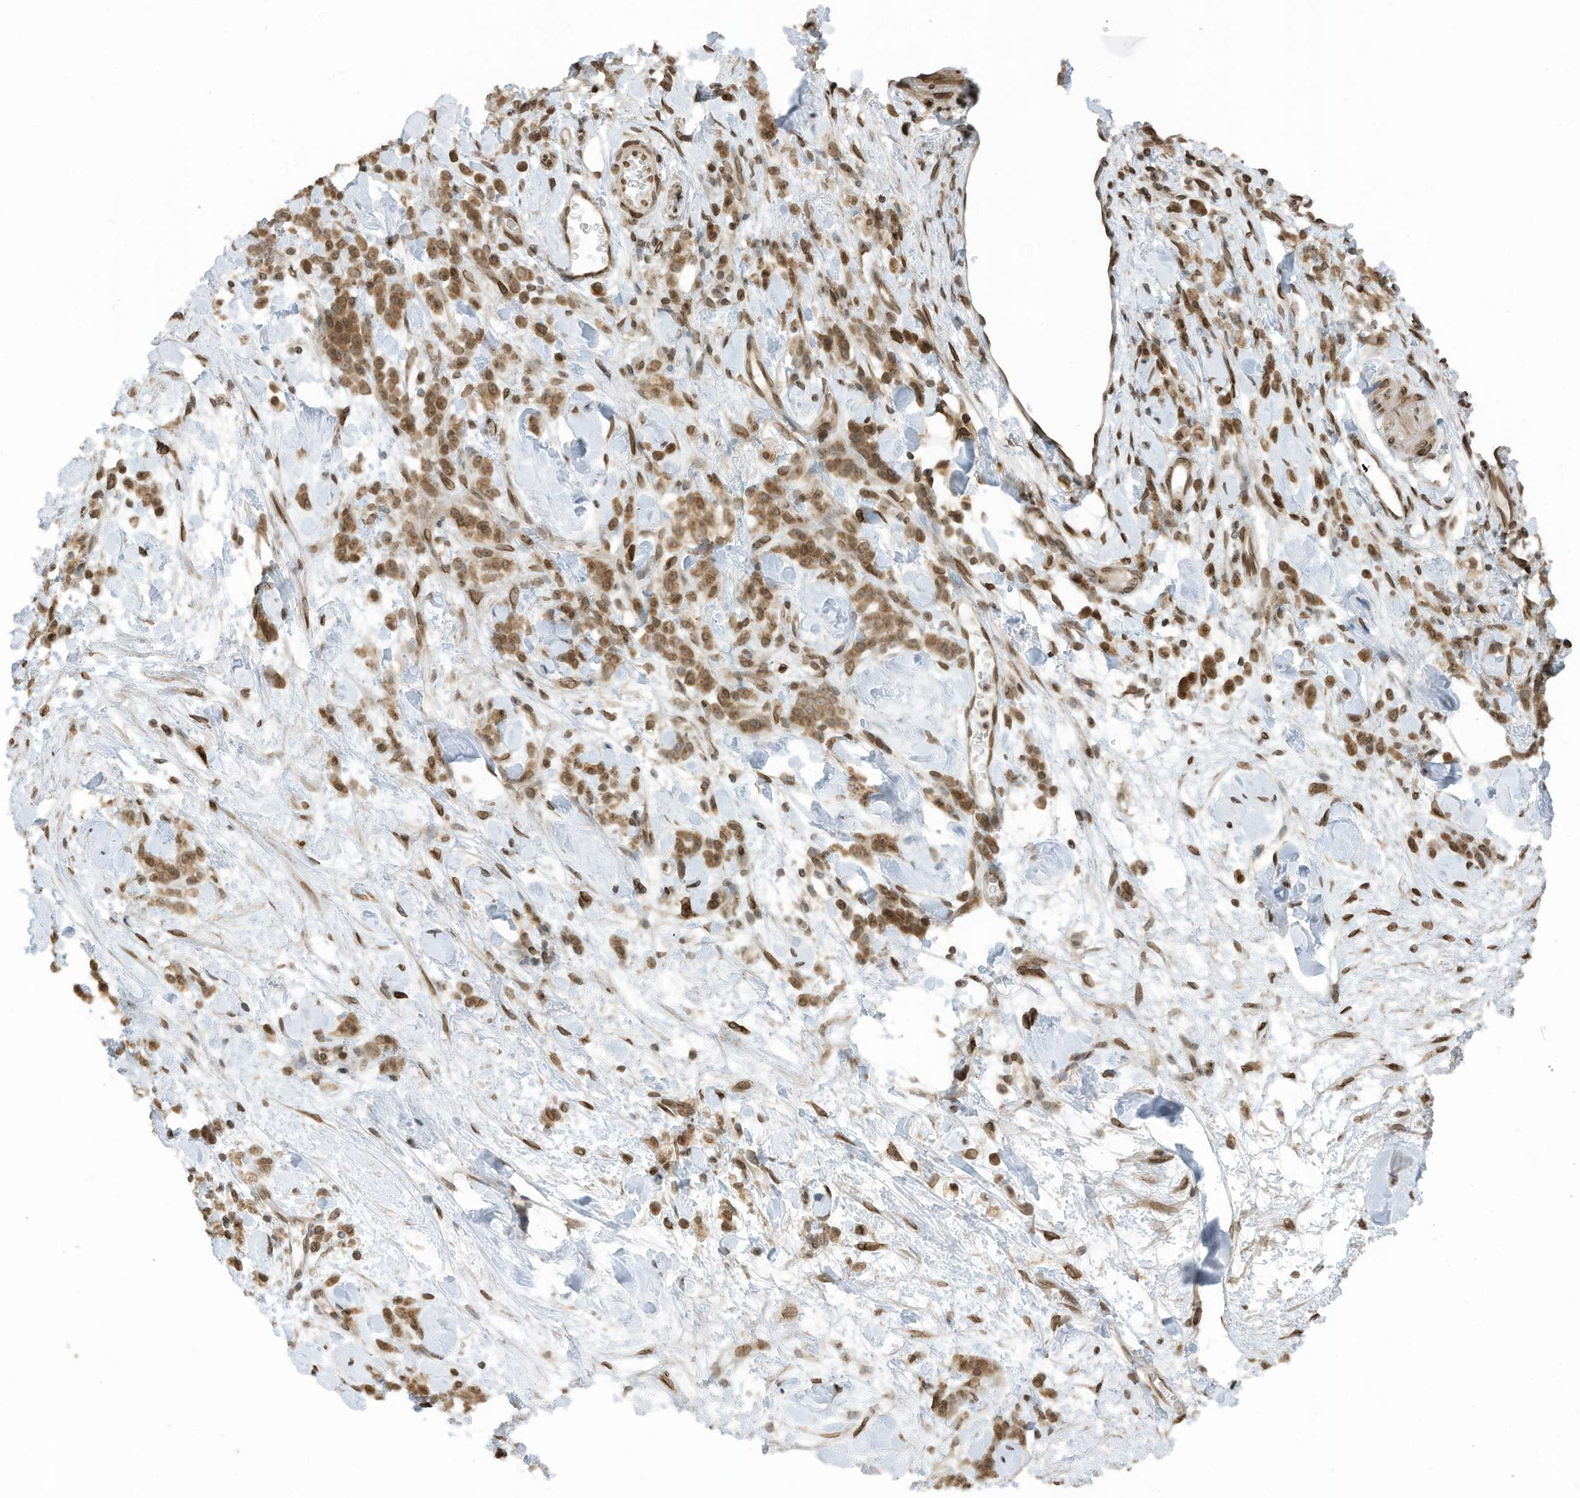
{"staining": {"intensity": "moderate", "quantity": ">75%", "location": "cytoplasmic/membranous,nuclear"}, "tissue": "stomach cancer", "cell_type": "Tumor cells", "image_type": "cancer", "snomed": [{"axis": "morphology", "description": "Normal tissue, NOS"}, {"axis": "morphology", "description": "Adenocarcinoma, NOS"}, {"axis": "topography", "description": "Stomach"}], "caption": "Stomach cancer (adenocarcinoma) tissue displays moderate cytoplasmic/membranous and nuclear positivity in about >75% of tumor cells Immunohistochemistry (ihc) stains the protein in brown and the nuclei are stained blue.", "gene": "RABL3", "patient": {"sex": "male", "age": 82}}